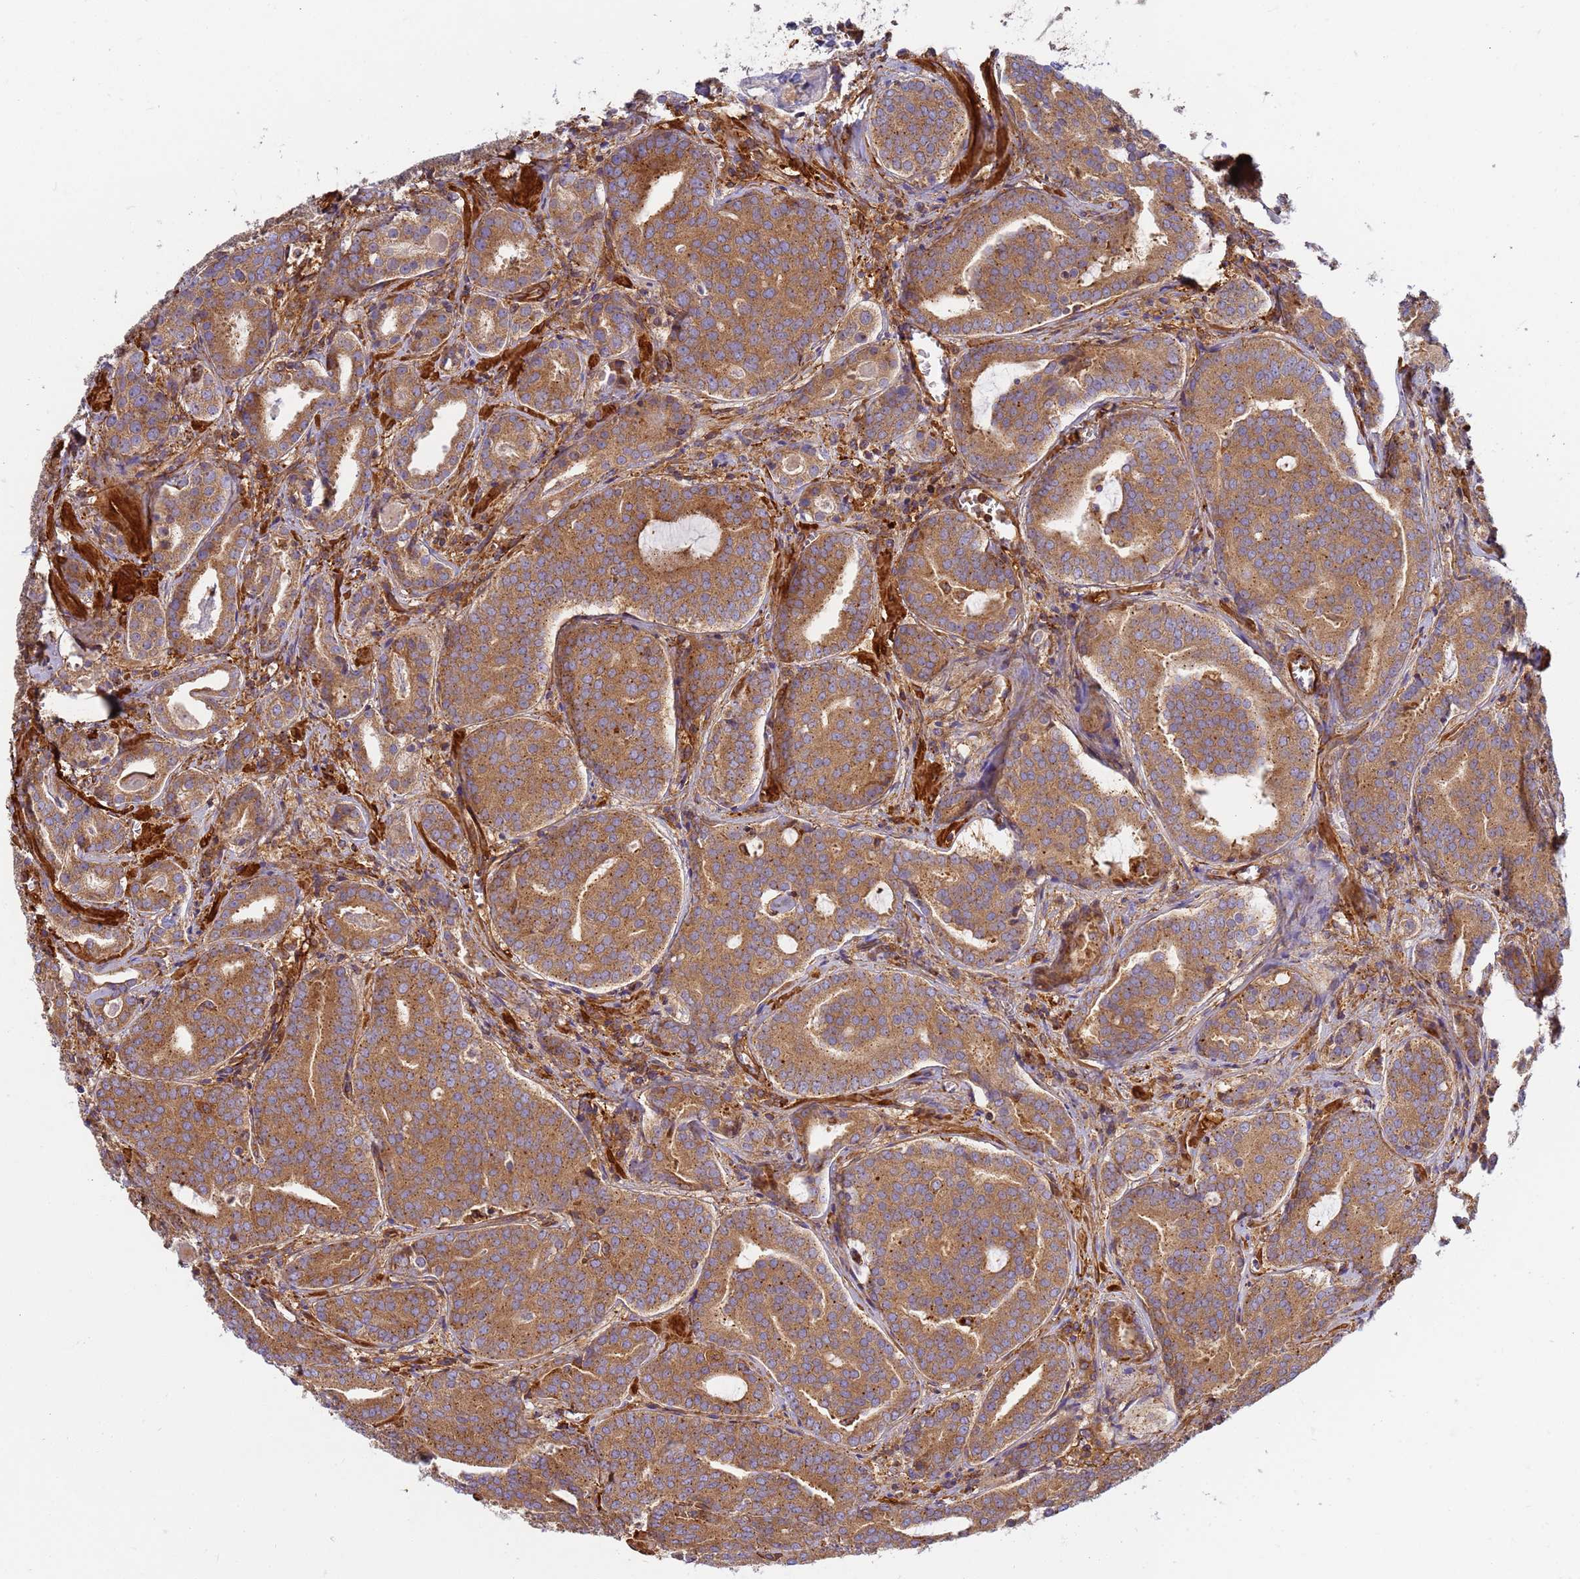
{"staining": {"intensity": "moderate", "quantity": ">75%", "location": "cytoplasmic/membranous"}, "tissue": "prostate cancer", "cell_type": "Tumor cells", "image_type": "cancer", "snomed": [{"axis": "morphology", "description": "Adenocarcinoma, High grade"}, {"axis": "topography", "description": "Prostate"}], "caption": "This is an image of immunohistochemistry (IHC) staining of prostate cancer, which shows moderate expression in the cytoplasmic/membranous of tumor cells.", "gene": "C2CD5", "patient": {"sex": "male", "age": 55}}